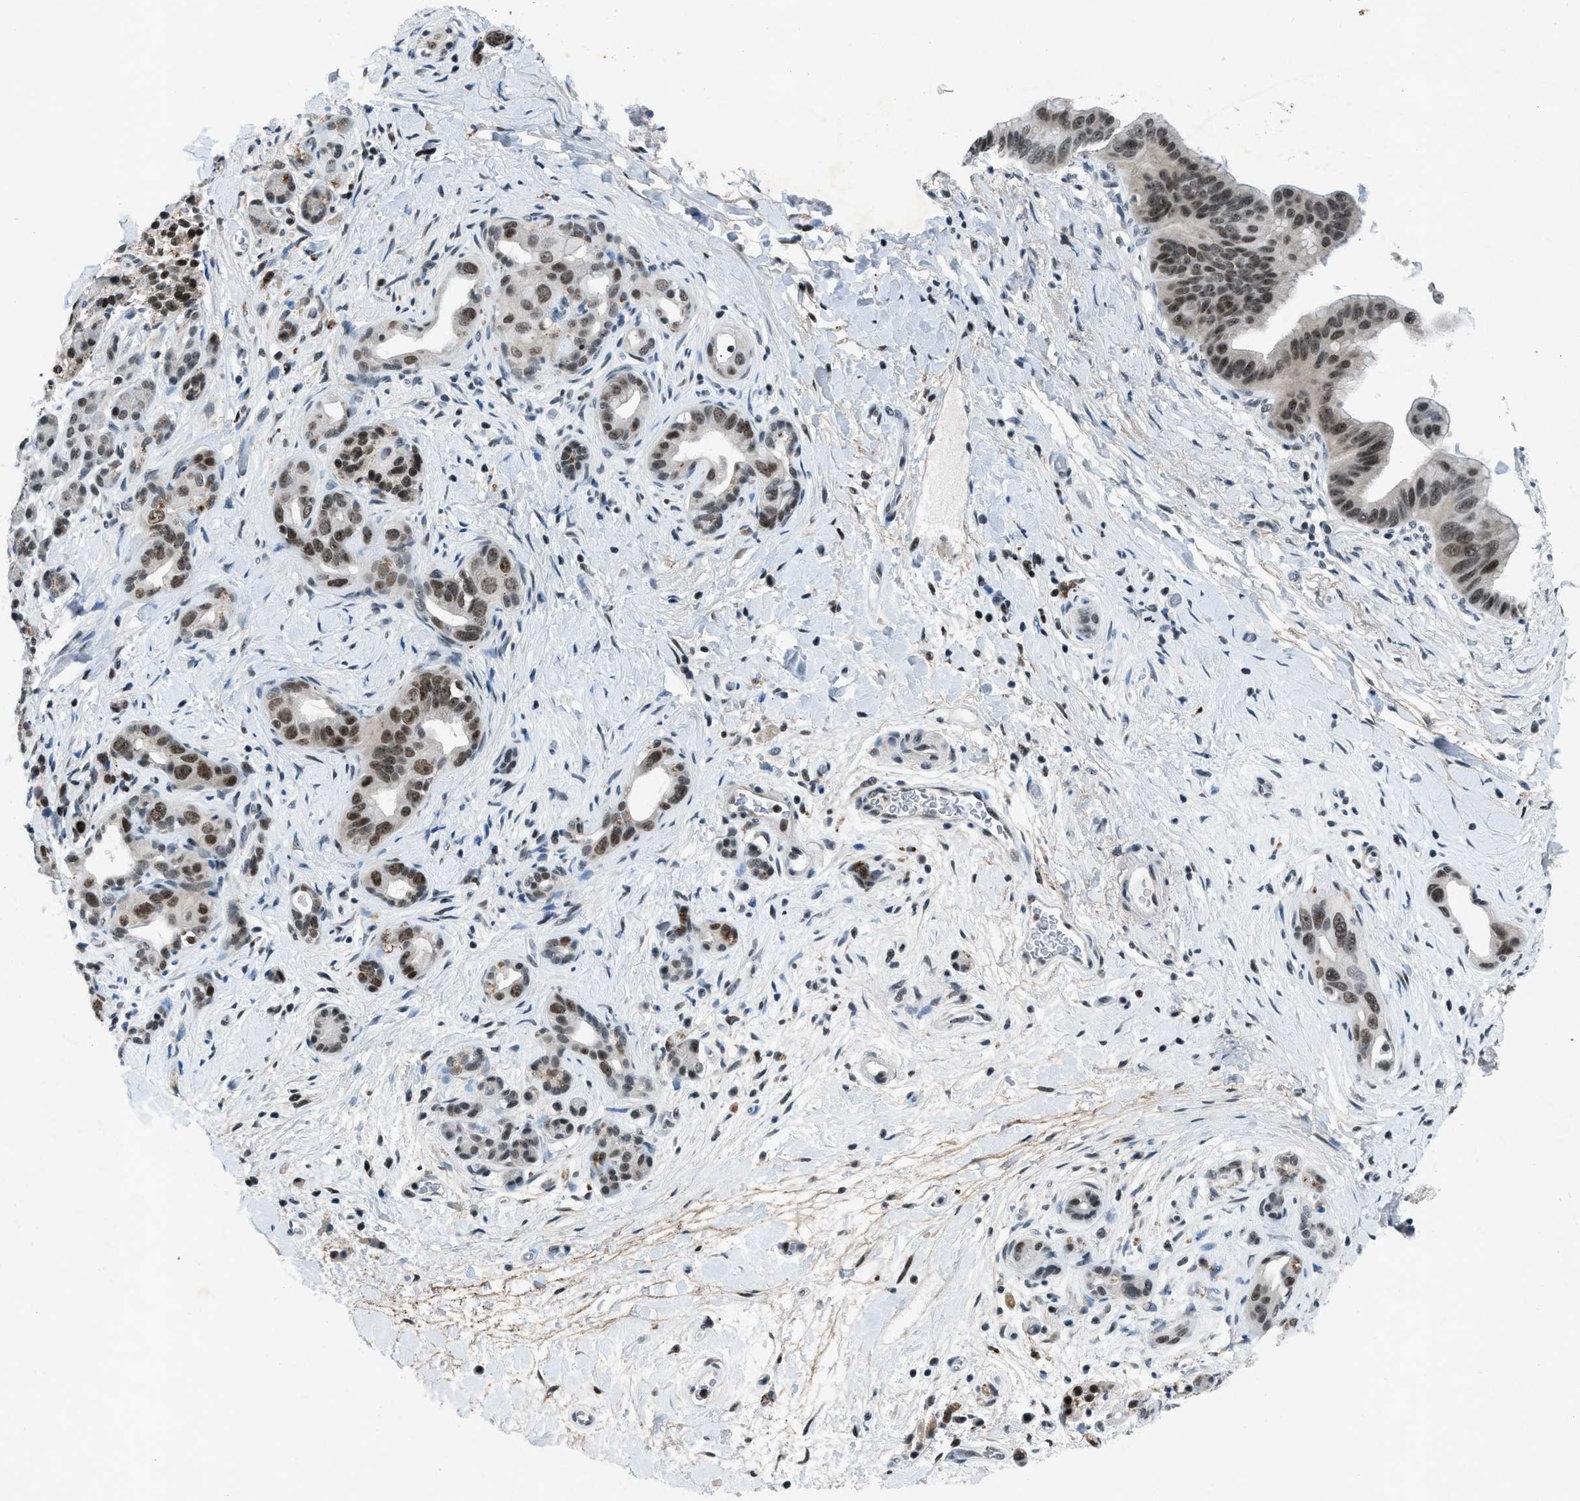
{"staining": {"intensity": "moderate", "quantity": ">75%", "location": "nuclear"}, "tissue": "pancreatic cancer", "cell_type": "Tumor cells", "image_type": "cancer", "snomed": [{"axis": "morphology", "description": "Adenocarcinoma, NOS"}, {"axis": "topography", "description": "Pancreas"}], "caption": "Brown immunohistochemical staining in pancreatic adenocarcinoma exhibits moderate nuclear staining in approximately >75% of tumor cells. The protein is stained brown, and the nuclei are stained in blue (DAB (3,3'-diaminobenzidine) IHC with brightfield microscopy, high magnification).", "gene": "ADCY1", "patient": {"sex": "male", "age": 55}}